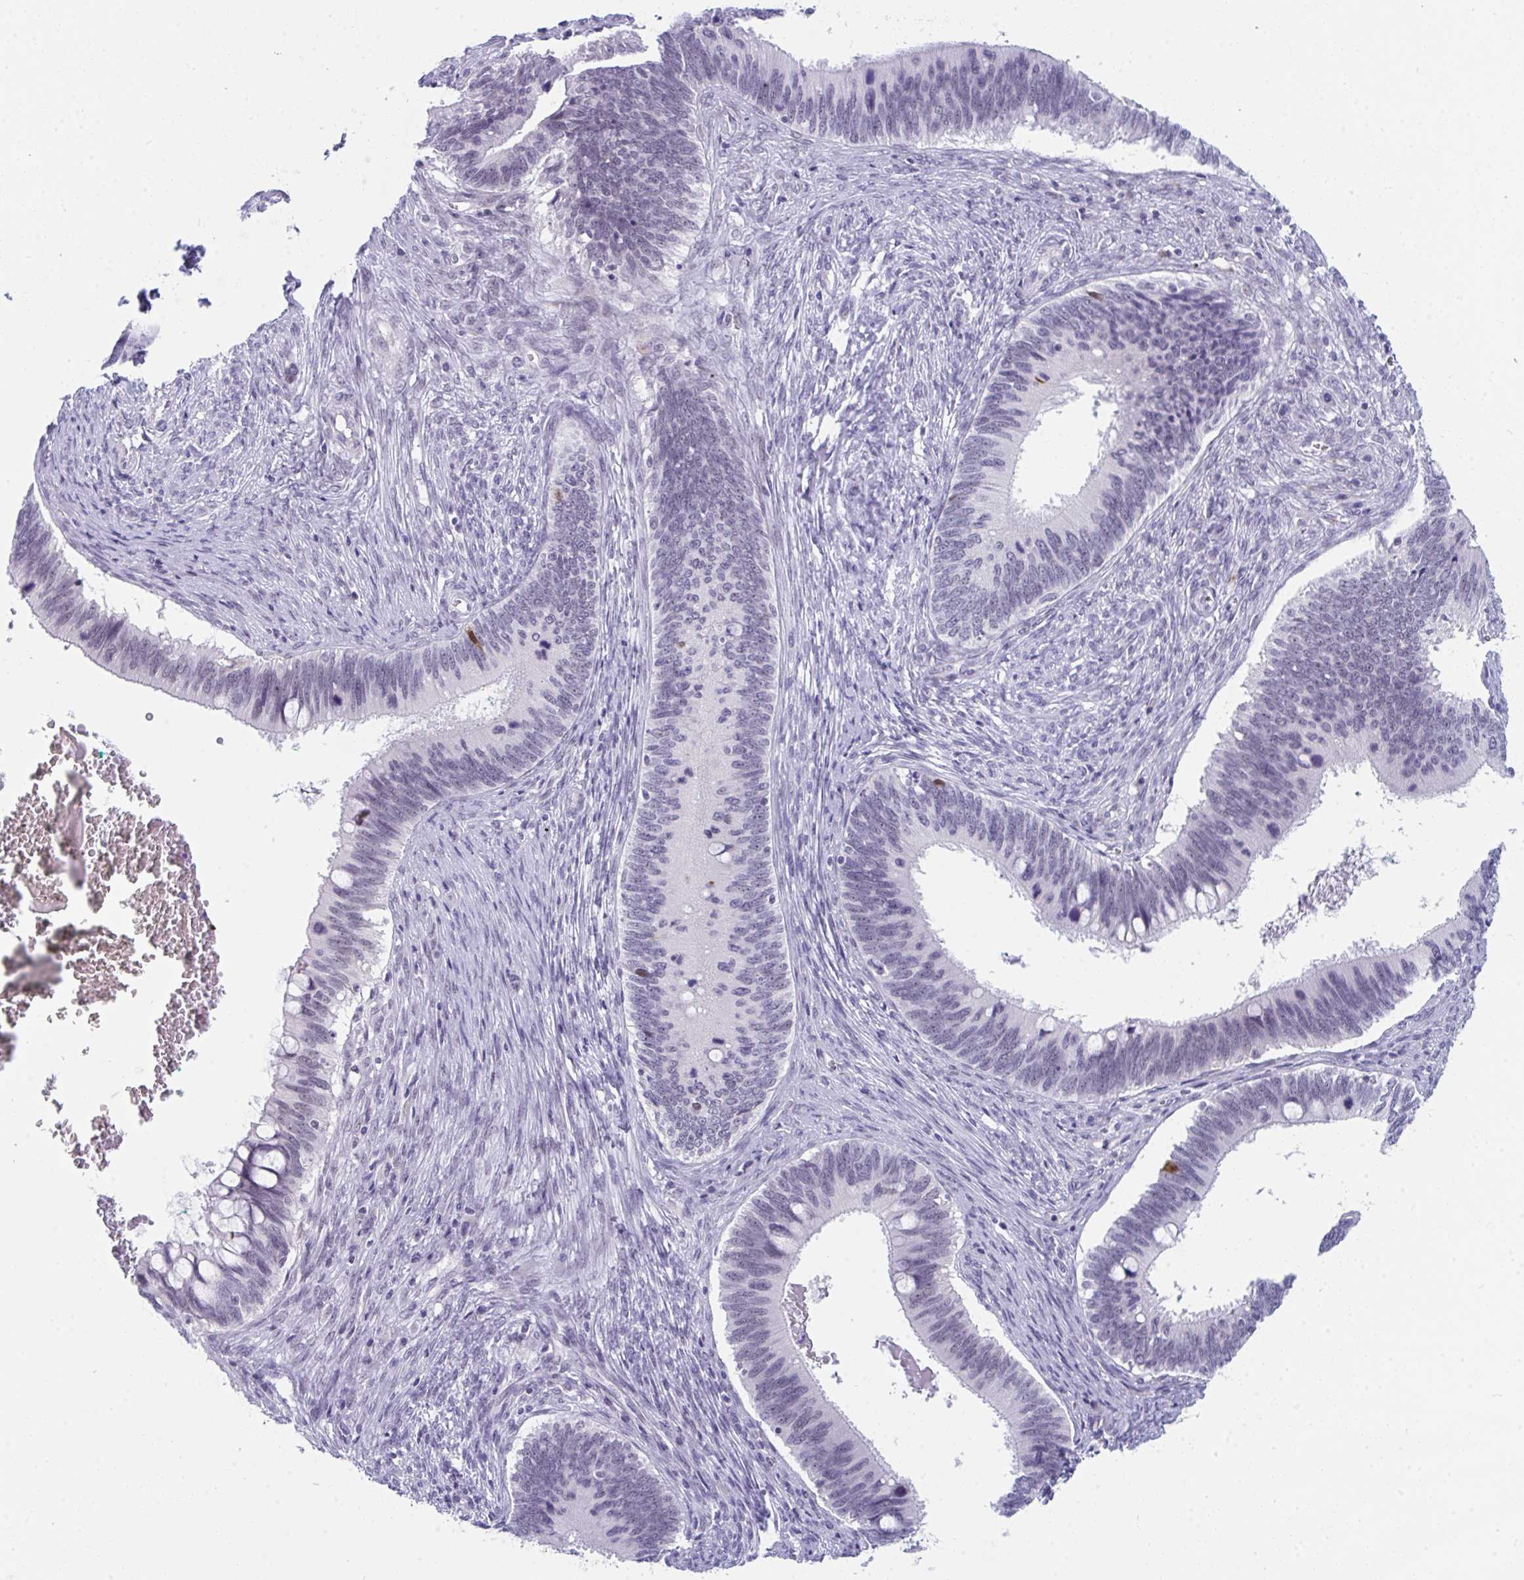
{"staining": {"intensity": "negative", "quantity": "none", "location": "none"}, "tissue": "cervical cancer", "cell_type": "Tumor cells", "image_type": "cancer", "snomed": [{"axis": "morphology", "description": "Adenocarcinoma, NOS"}, {"axis": "topography", "description": "Cervix"}], "caption": "The immunohistochemistry photomicrograph has no significant expression in tumor cells of cervical cancer (adenocarcinoma) tissue.", "gene": "CDK13", "patient": {"sex": "female", "age": 42}}